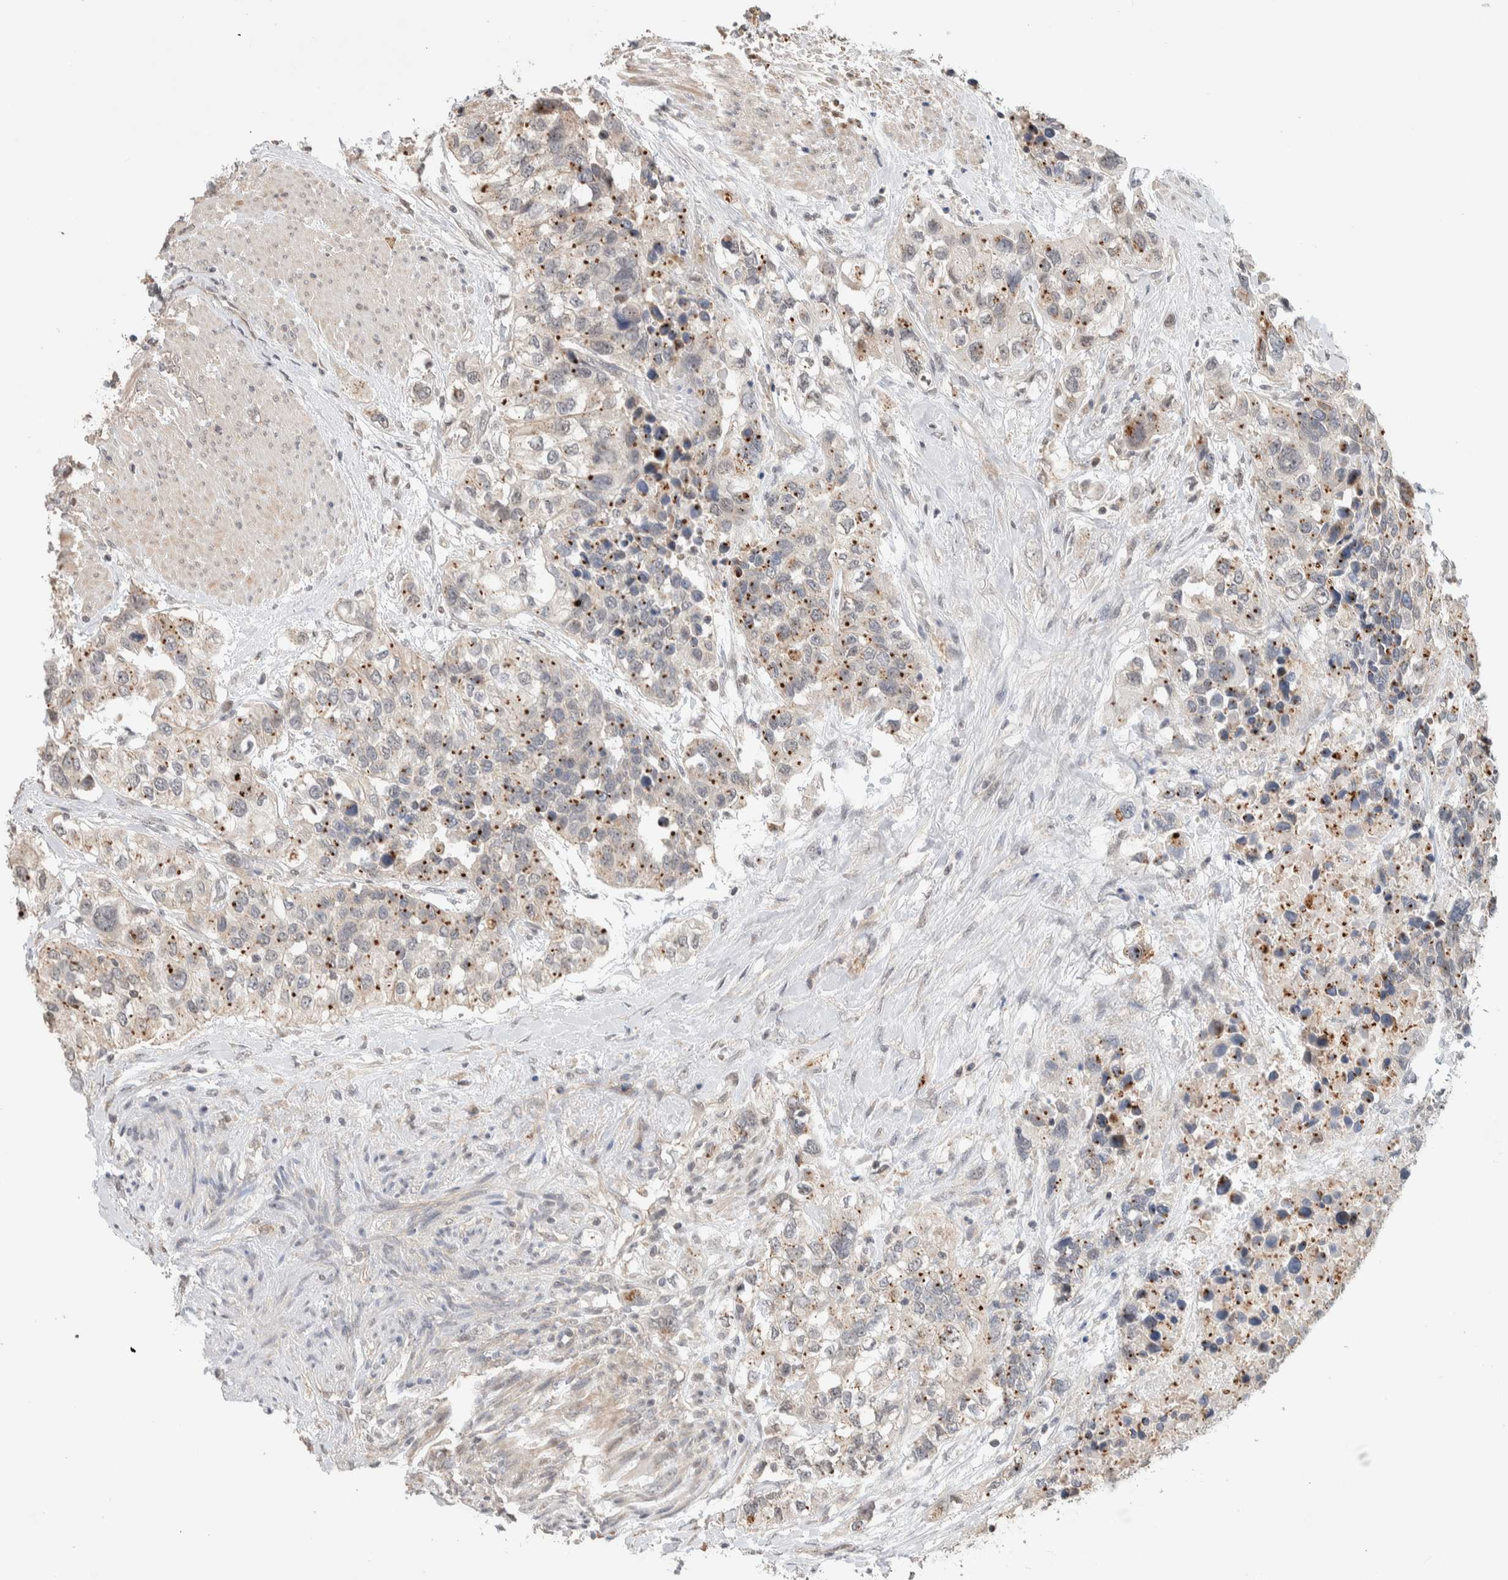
{"staining": {"intensity": "moderate", "quantity": "25%-75%", "location": "cytoplasmic/membranous"}, "tissue": "urothelial cancer", "cell_type": "Tumor cells", "image_type": "cancer", "snomed": [{"axis": "morphology", "description": "Urothelial carcinoma, High grade"}, {"axis": "topography", "description": "Urinary bladder"}], "caption": "Brown immunohistochemical staining in human high-grade urothelial carcinoma exhibits moderate cytoplasmic/membranous expression in about 25%-75% of tumor cells.", "gene": "DEPTOR", "patient": {"sex": "female", "age": 80}}